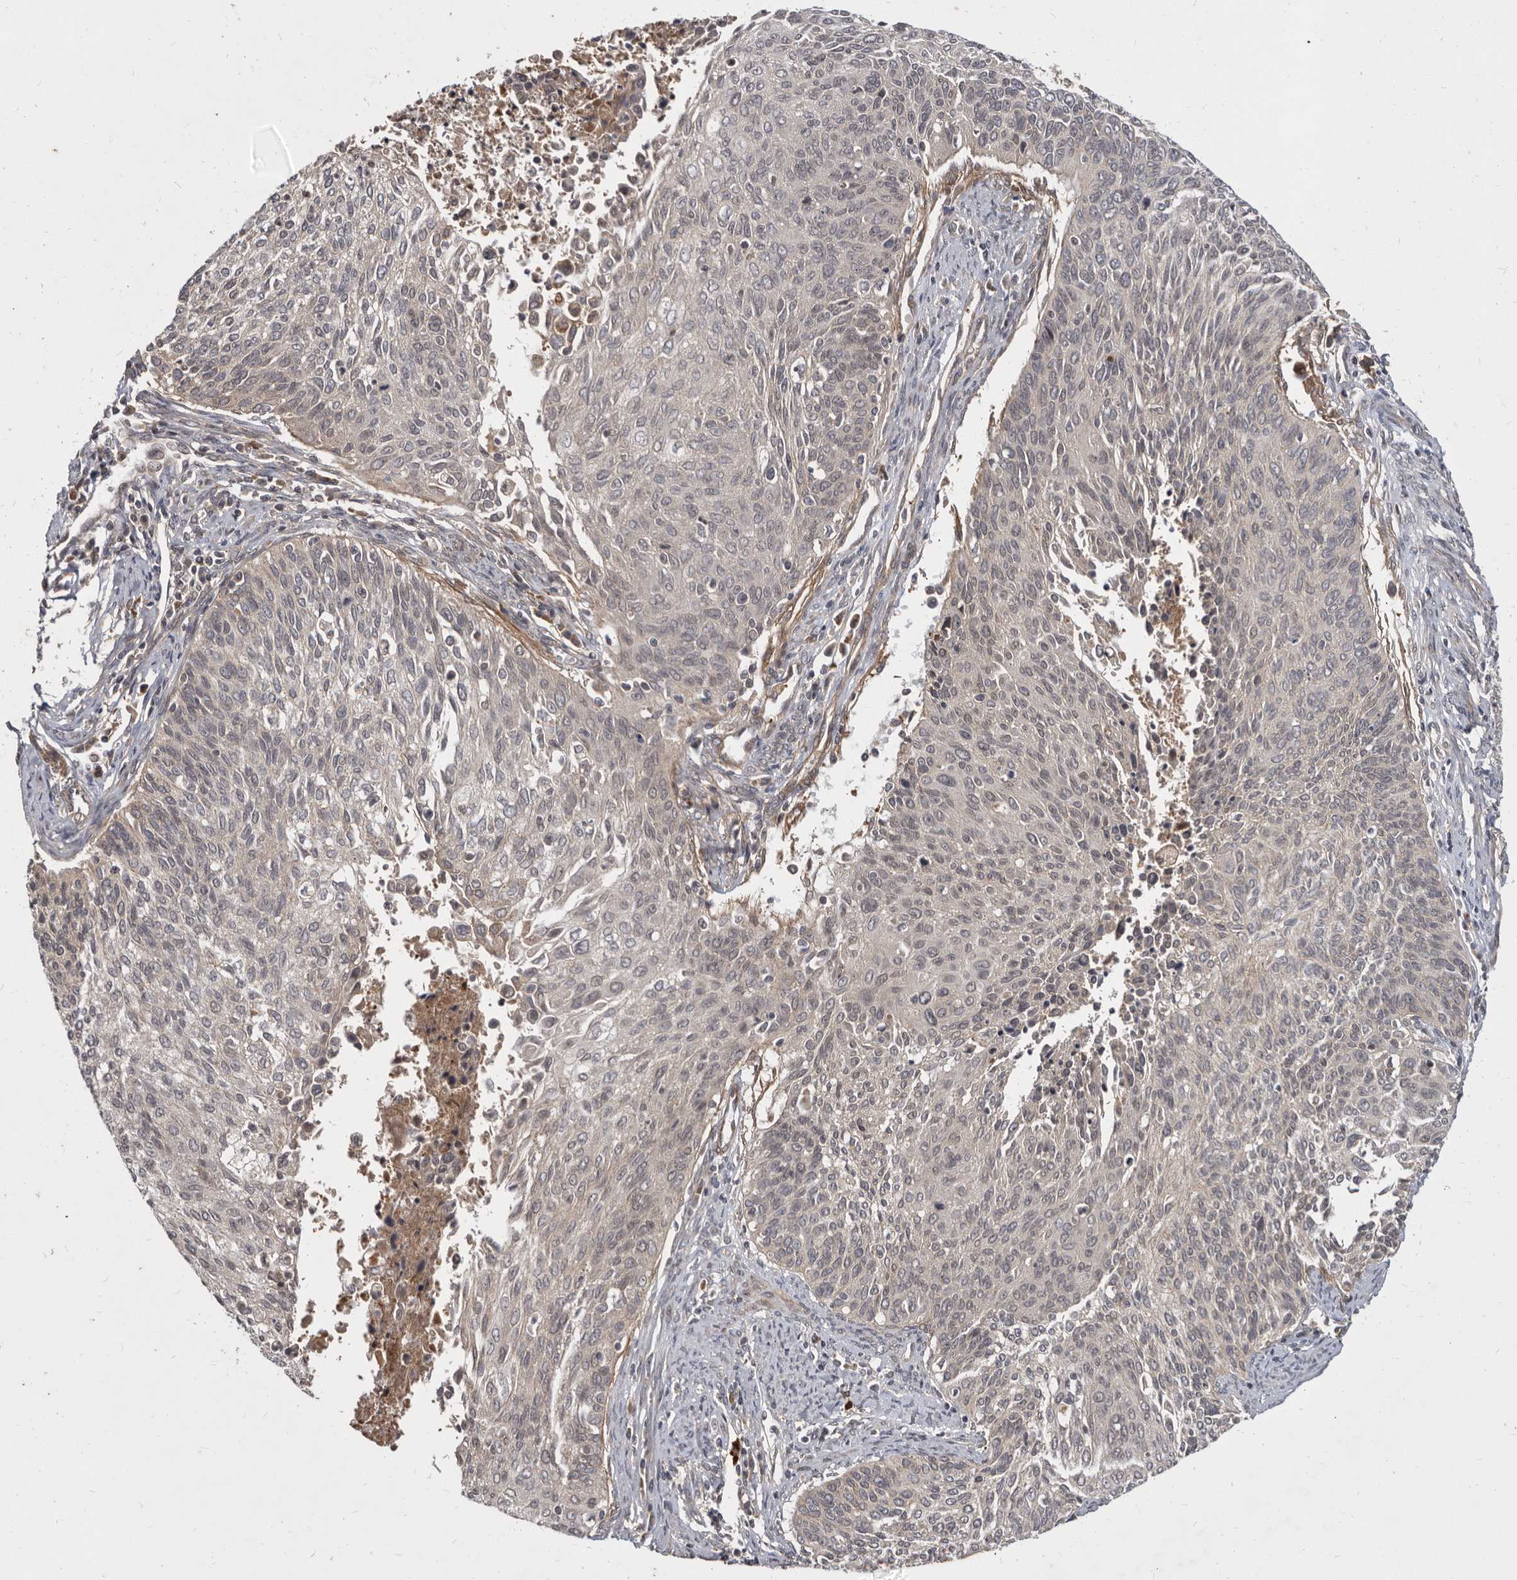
{"staining": {"intensity": "weak", "quantity": "25%-75%", "location": "nuclear"}, "tissue": "cervical cancer", "cell_type": "Tumor cells", "image_type": "cancer", "snomed": [{"axis": "morphology", "description": "Squamous cell carcinoma, NOS"}, {"axis": "topography", "description": "Cervix"}], "caption": "Immunohistochemistry (IHC) photomicrograph of neoplastic tissue: human cervical squamous cell carcinoma stained using immunohistochemistry displays low levels of weak protein expression localized specifically in the nuclear of tumor cells, appearing as a nuclear brown color.", "gene": "DNAJC28", "patient": {"sex": "female", "age": 55}}